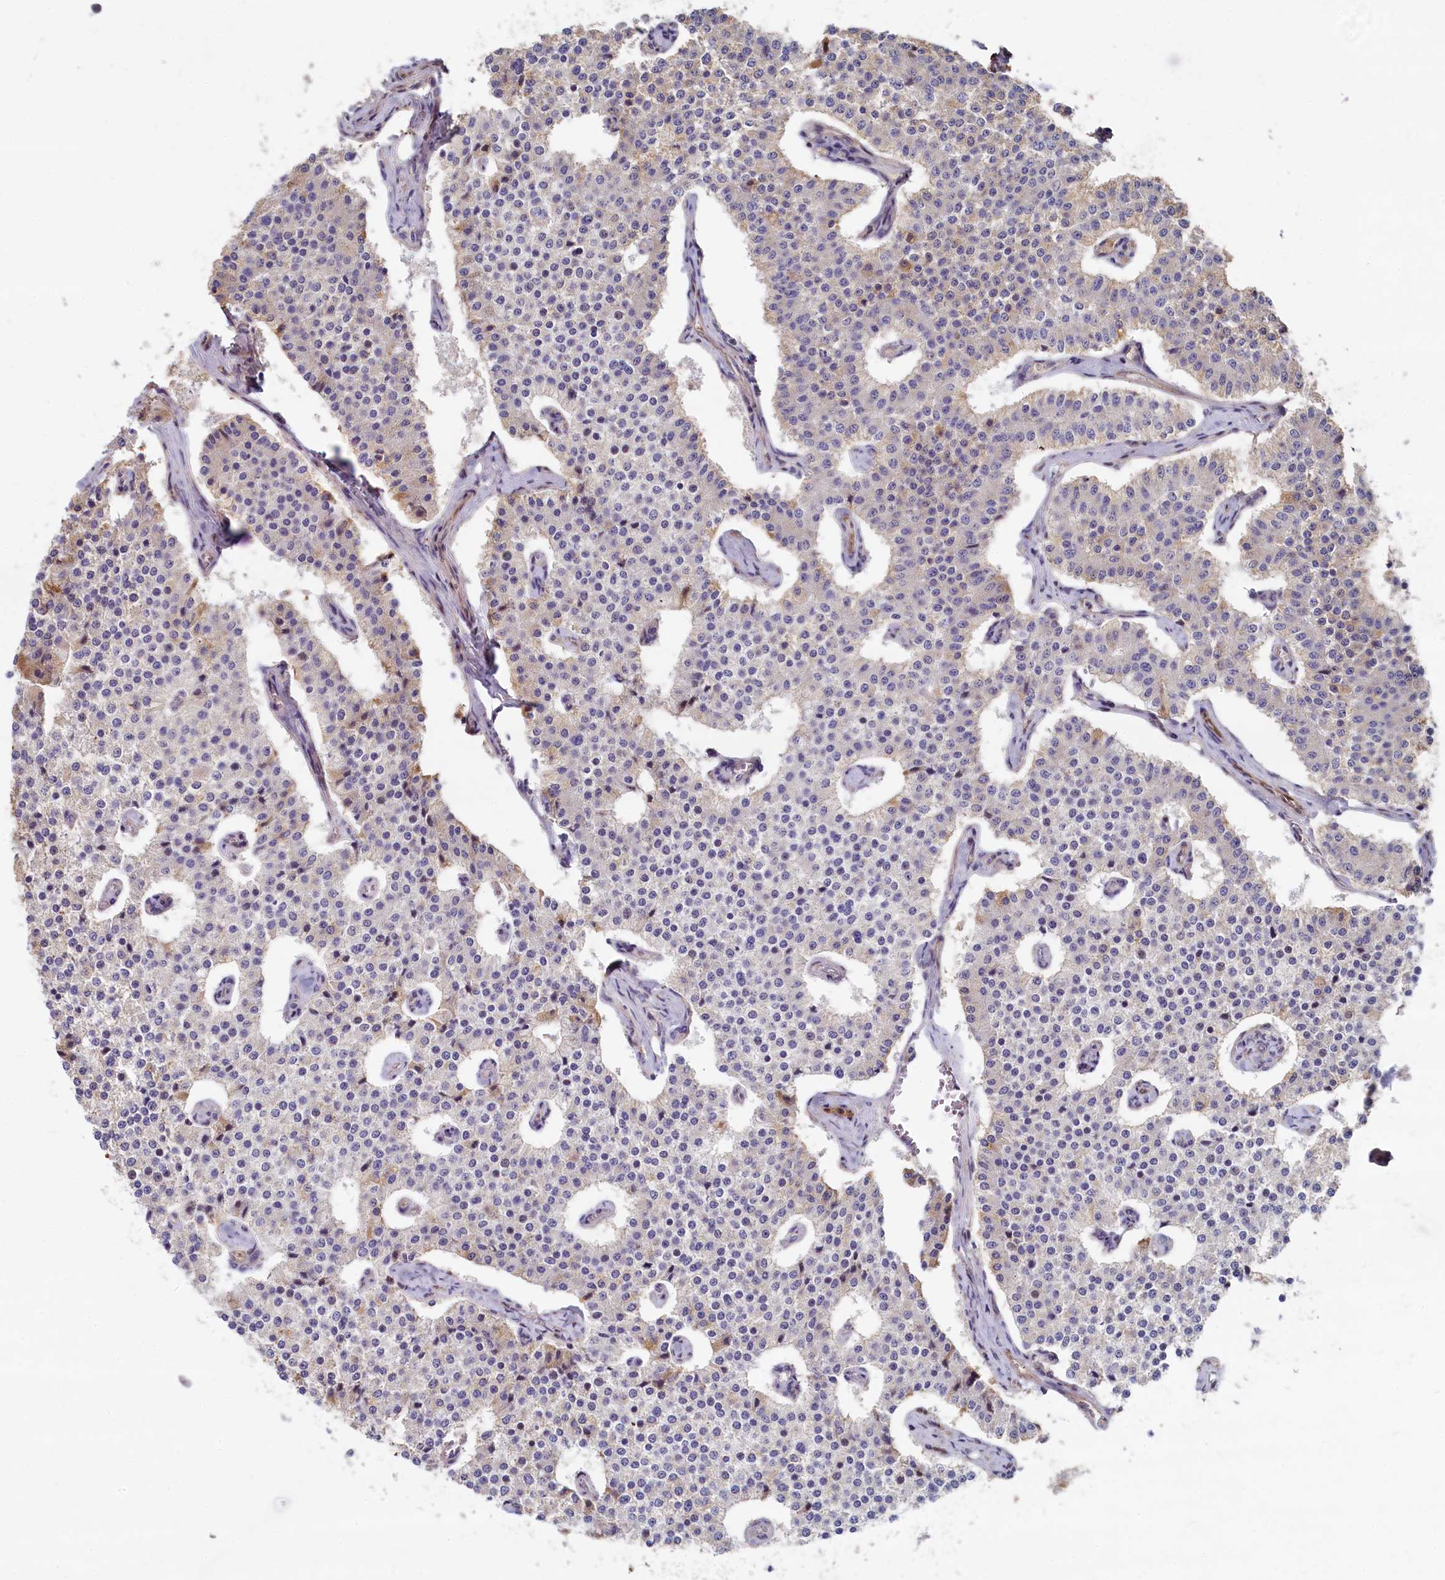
{"staining": {"intensity": "negative", "quantity": "none", "location": "none"}, "tissue": "carcinoid", "cell_type": "Tumor cells", "image_type": "cancer", "snomed": [{"axis": "morphology", "description": "Carcinoid, malignant, NOS"}, {"axis": "topography", "description": "Colon"}], "caption": "DAB (3,3'-diaminobenzidine) immunohistochemical staining of carcinoid displays no significant positivity in tumor cells.", "gene": "ASXL3", "patient": {"sex": "female", "age": 52}}